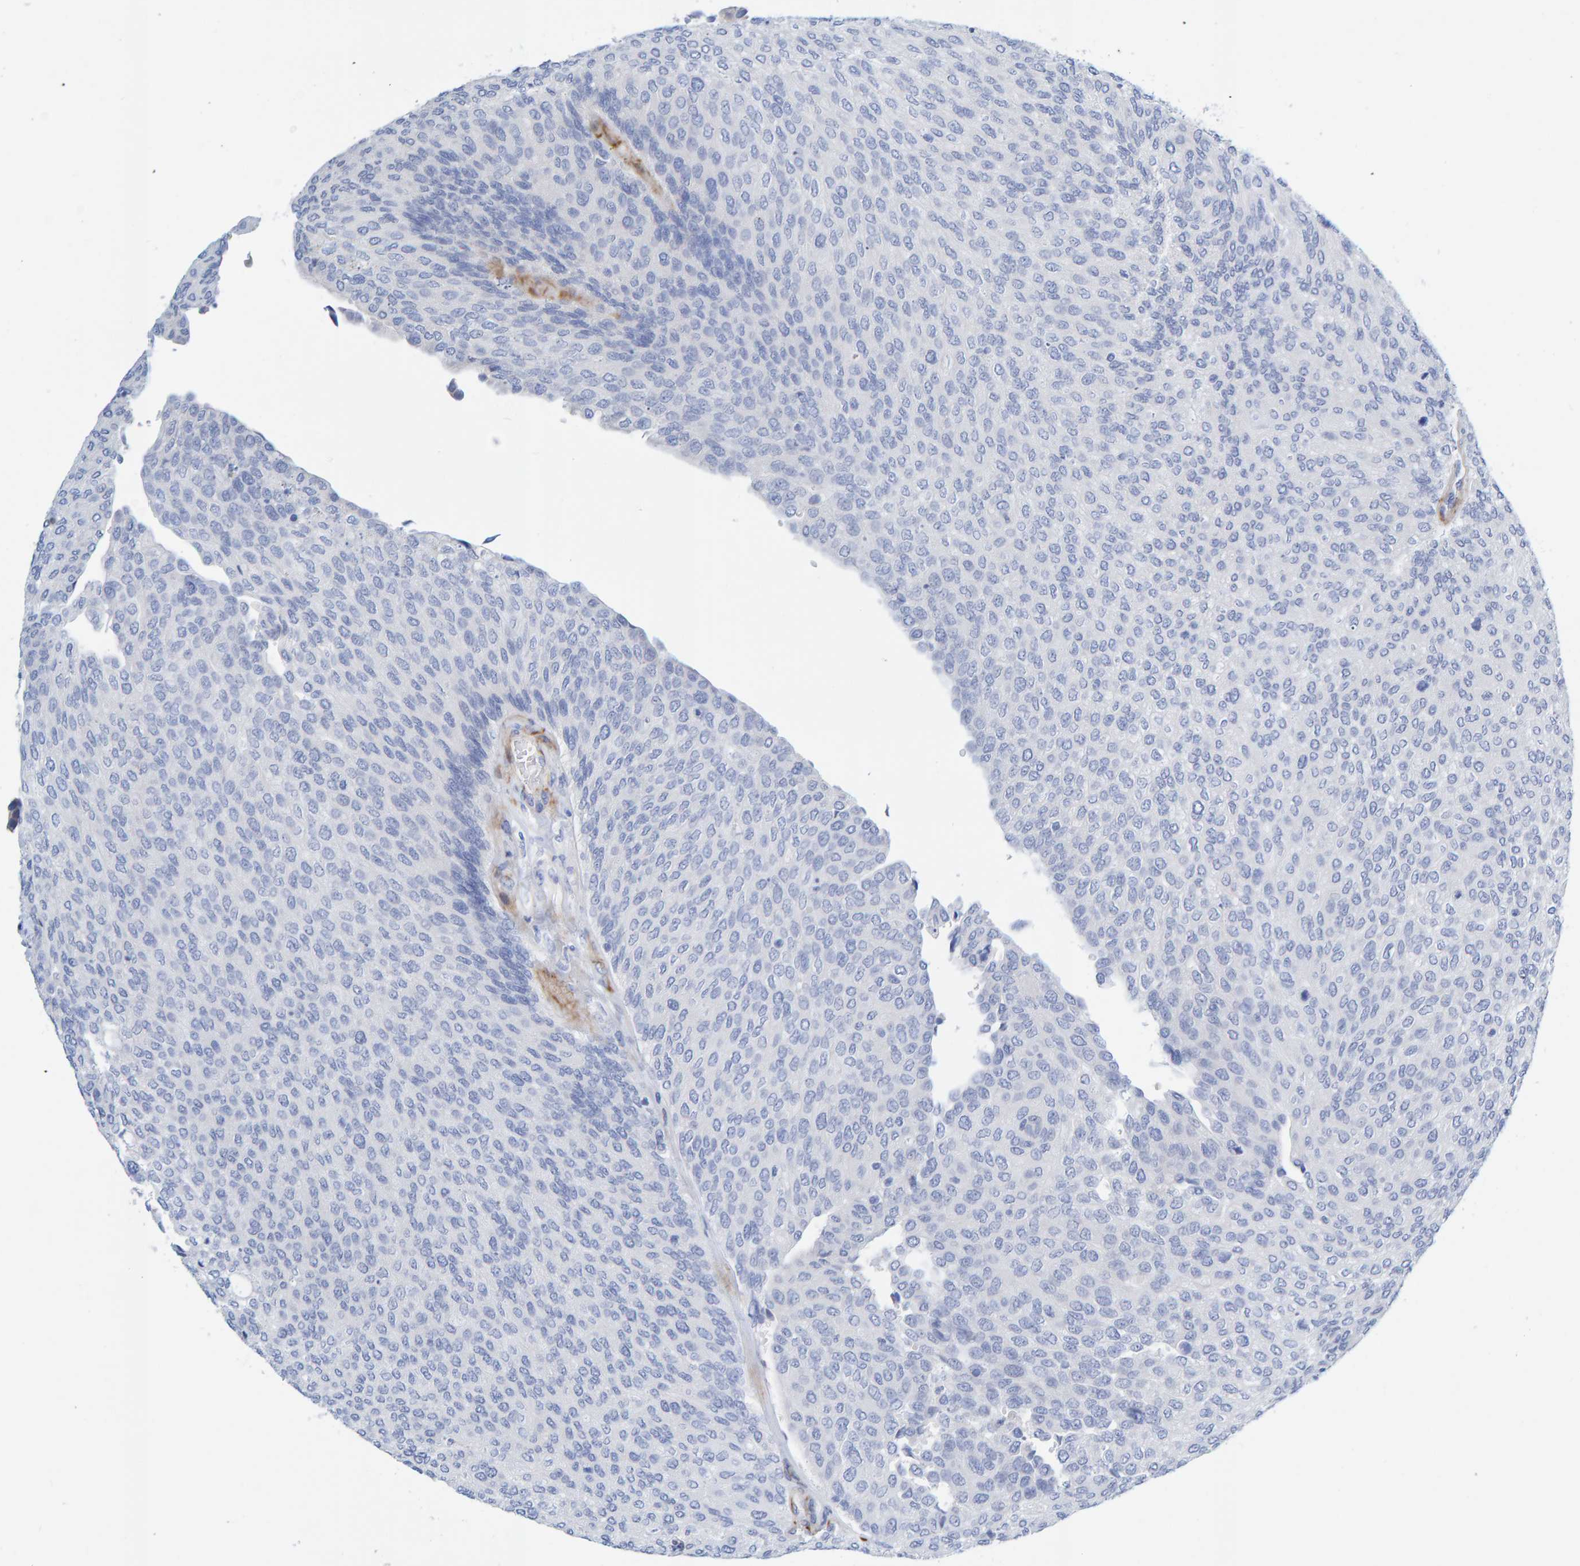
{"staining": {"intensity": "negative", "quantity": "none", "location": "none"}, "tissue": "urothelial cancer", "cell_type": "Tumor cells", "image_type": "cancer", "snomed": [{"axis": "morphology", "description": "Urothelial carcinoma, Low grade"}, {"axis": "topography", "description": "Urinary bladder"}], "caption": "Tumor cells show no significant protein expression in urothelial cancer.", "gene": "POLG2", "patient": {"sex": "female", "age": 79}}